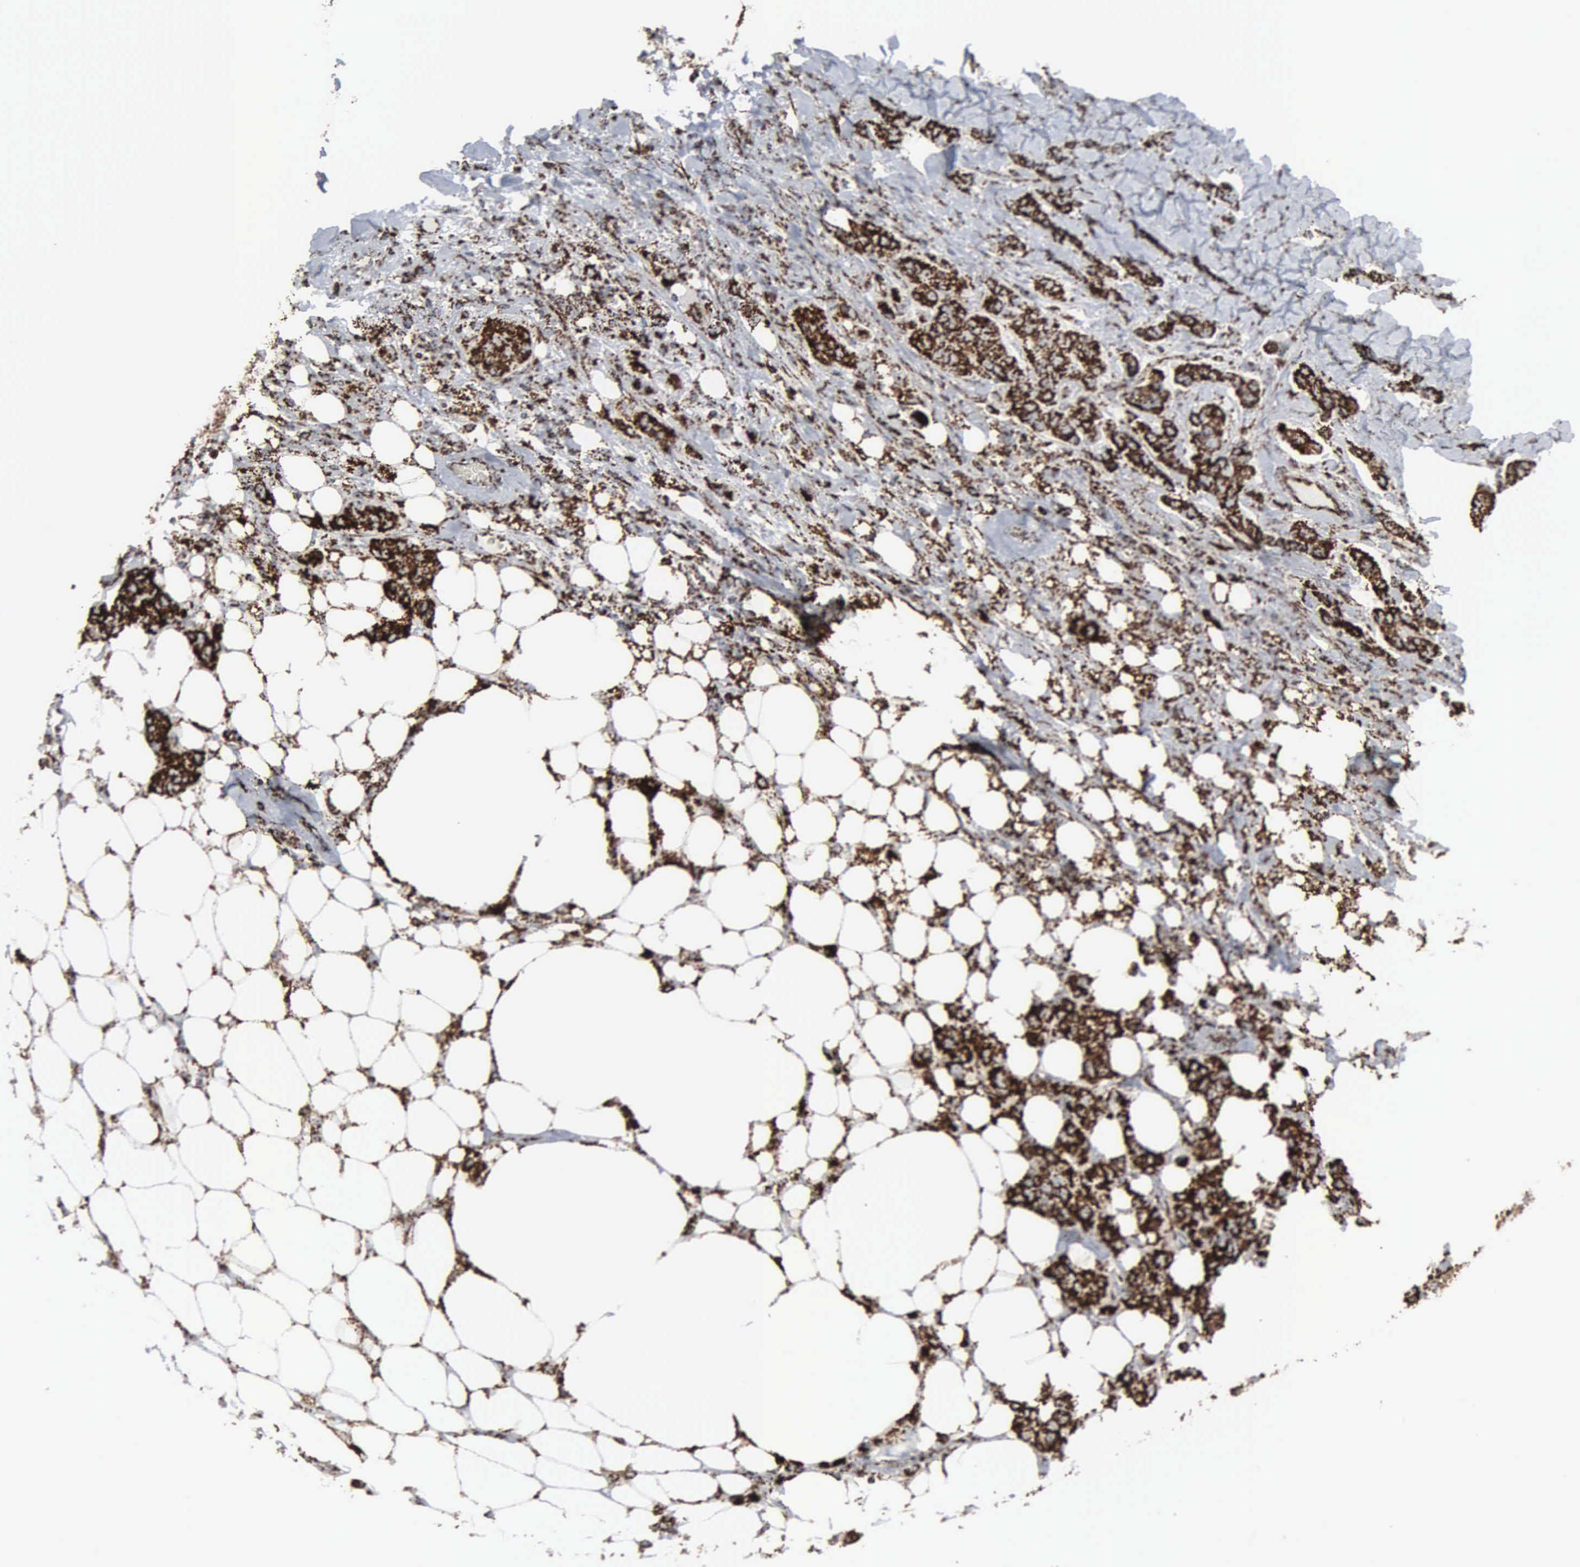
{"staining": {"intensity": "strong", "quantity": ">75%", "location": "cytoplasmic/membranous"}, "tissue": "breast cancer", "cell_type": "Tumor cells", "image_type": "cancer", "snomed": [{"axis": "morphology", "description": "Duct carcinoma"}, {"axis": "topography", "description": "Breast"}], "caption": "Immunohistochemical staining of human infiltrating ductal carcinoma (breast) reveals high levels of strong cytoplasmic/membranous protein expression in approximately >75% of tumor cells.", "gene": "HSPA9", "patient": {"sex": "female", "age": 40}}